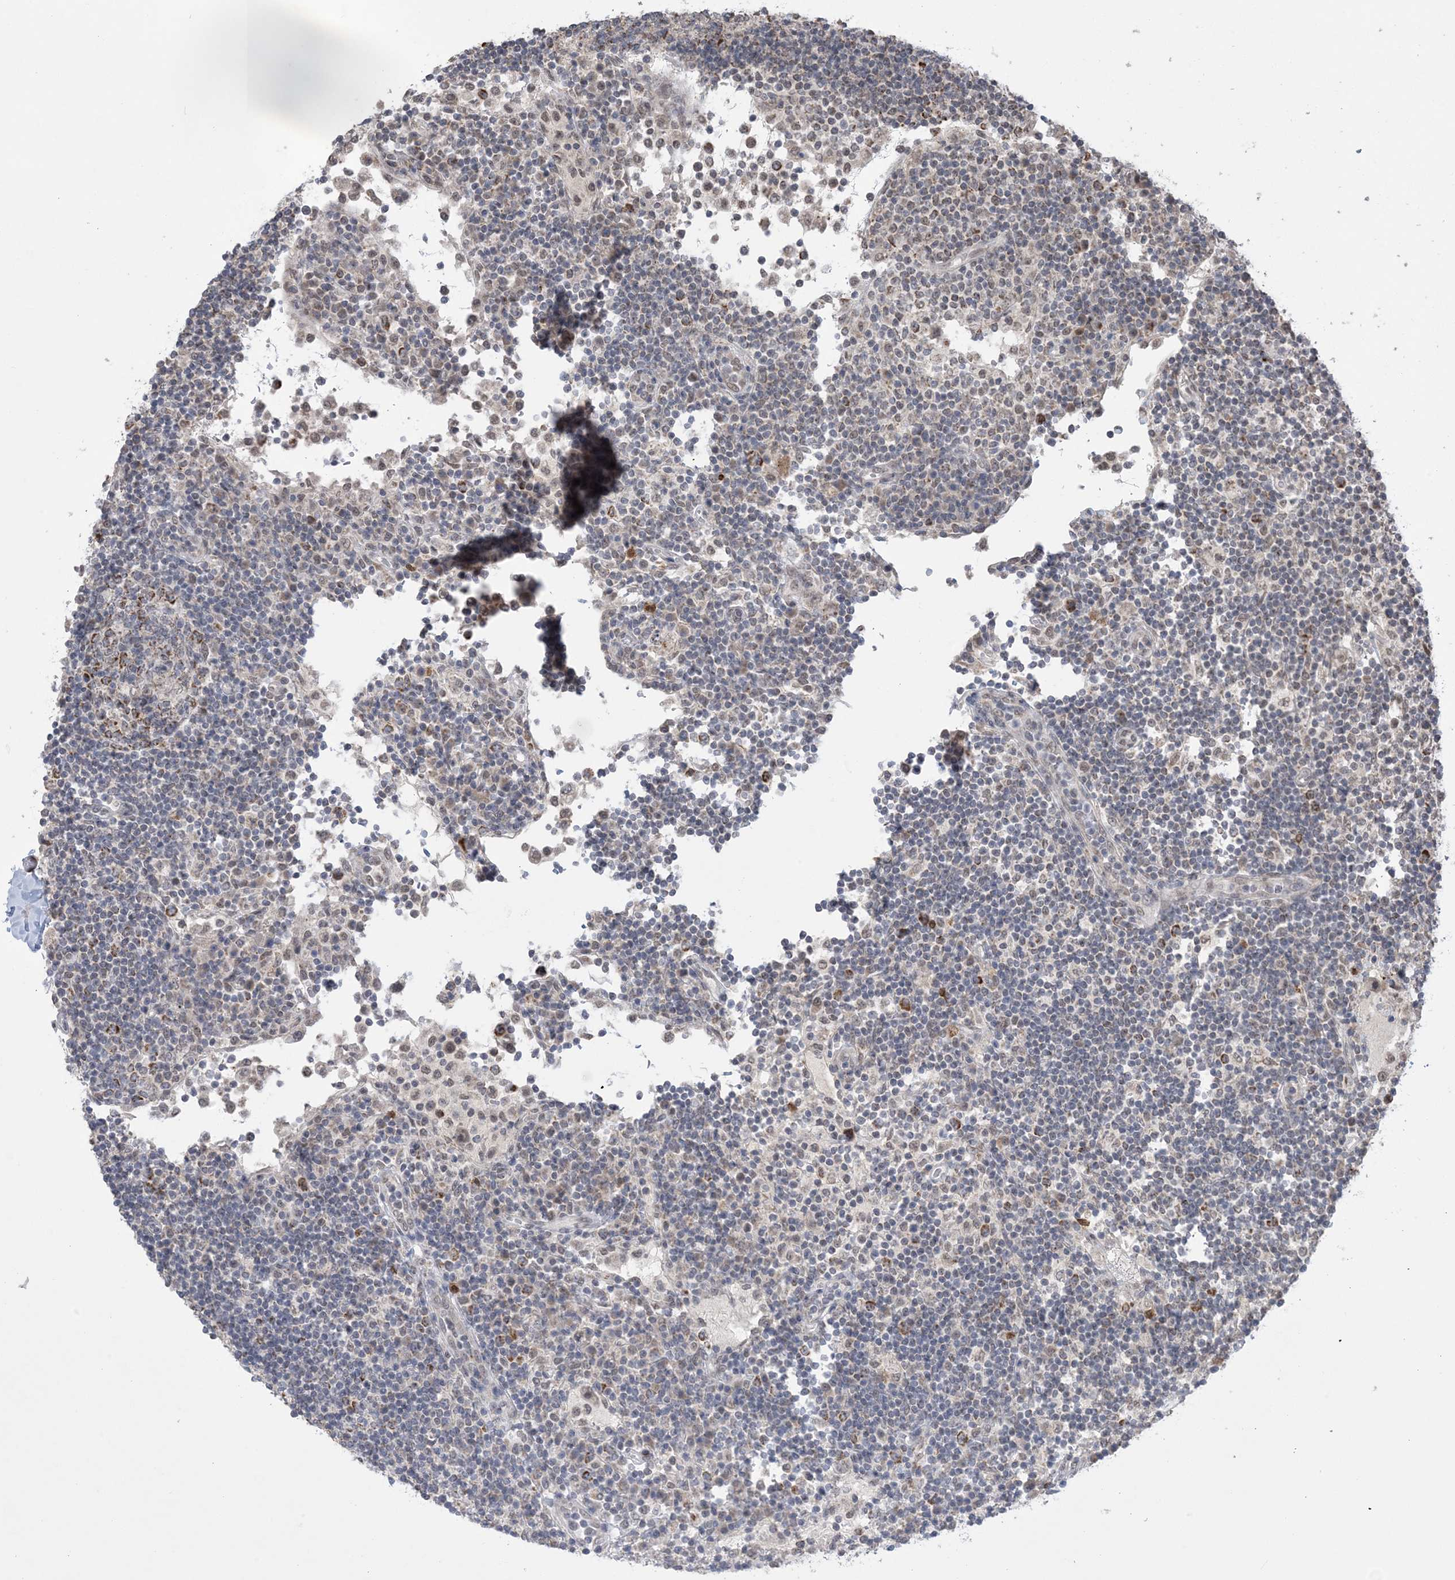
{"staining": {"intensity": "moderate", "quantity": "<25%", "location": "cytoplasmic/membranous"}, "tissue": "lymph node", "cell_type": "Germinal center cells", "image_type": "normal", "snomed": [{"axis": "morphology", "description": "Normal tissue, NOS"}, {"axis": "topography", "description": "Lymph node"}], "caption": "Human lymph node stained for a protein (brown) demonstrates moderate cytoplasmic/membranous positive positivity in approximately <25% of germinal center cells.", "gene": "TRMT10C", "patient": {"sex": "female", "age": 53}}